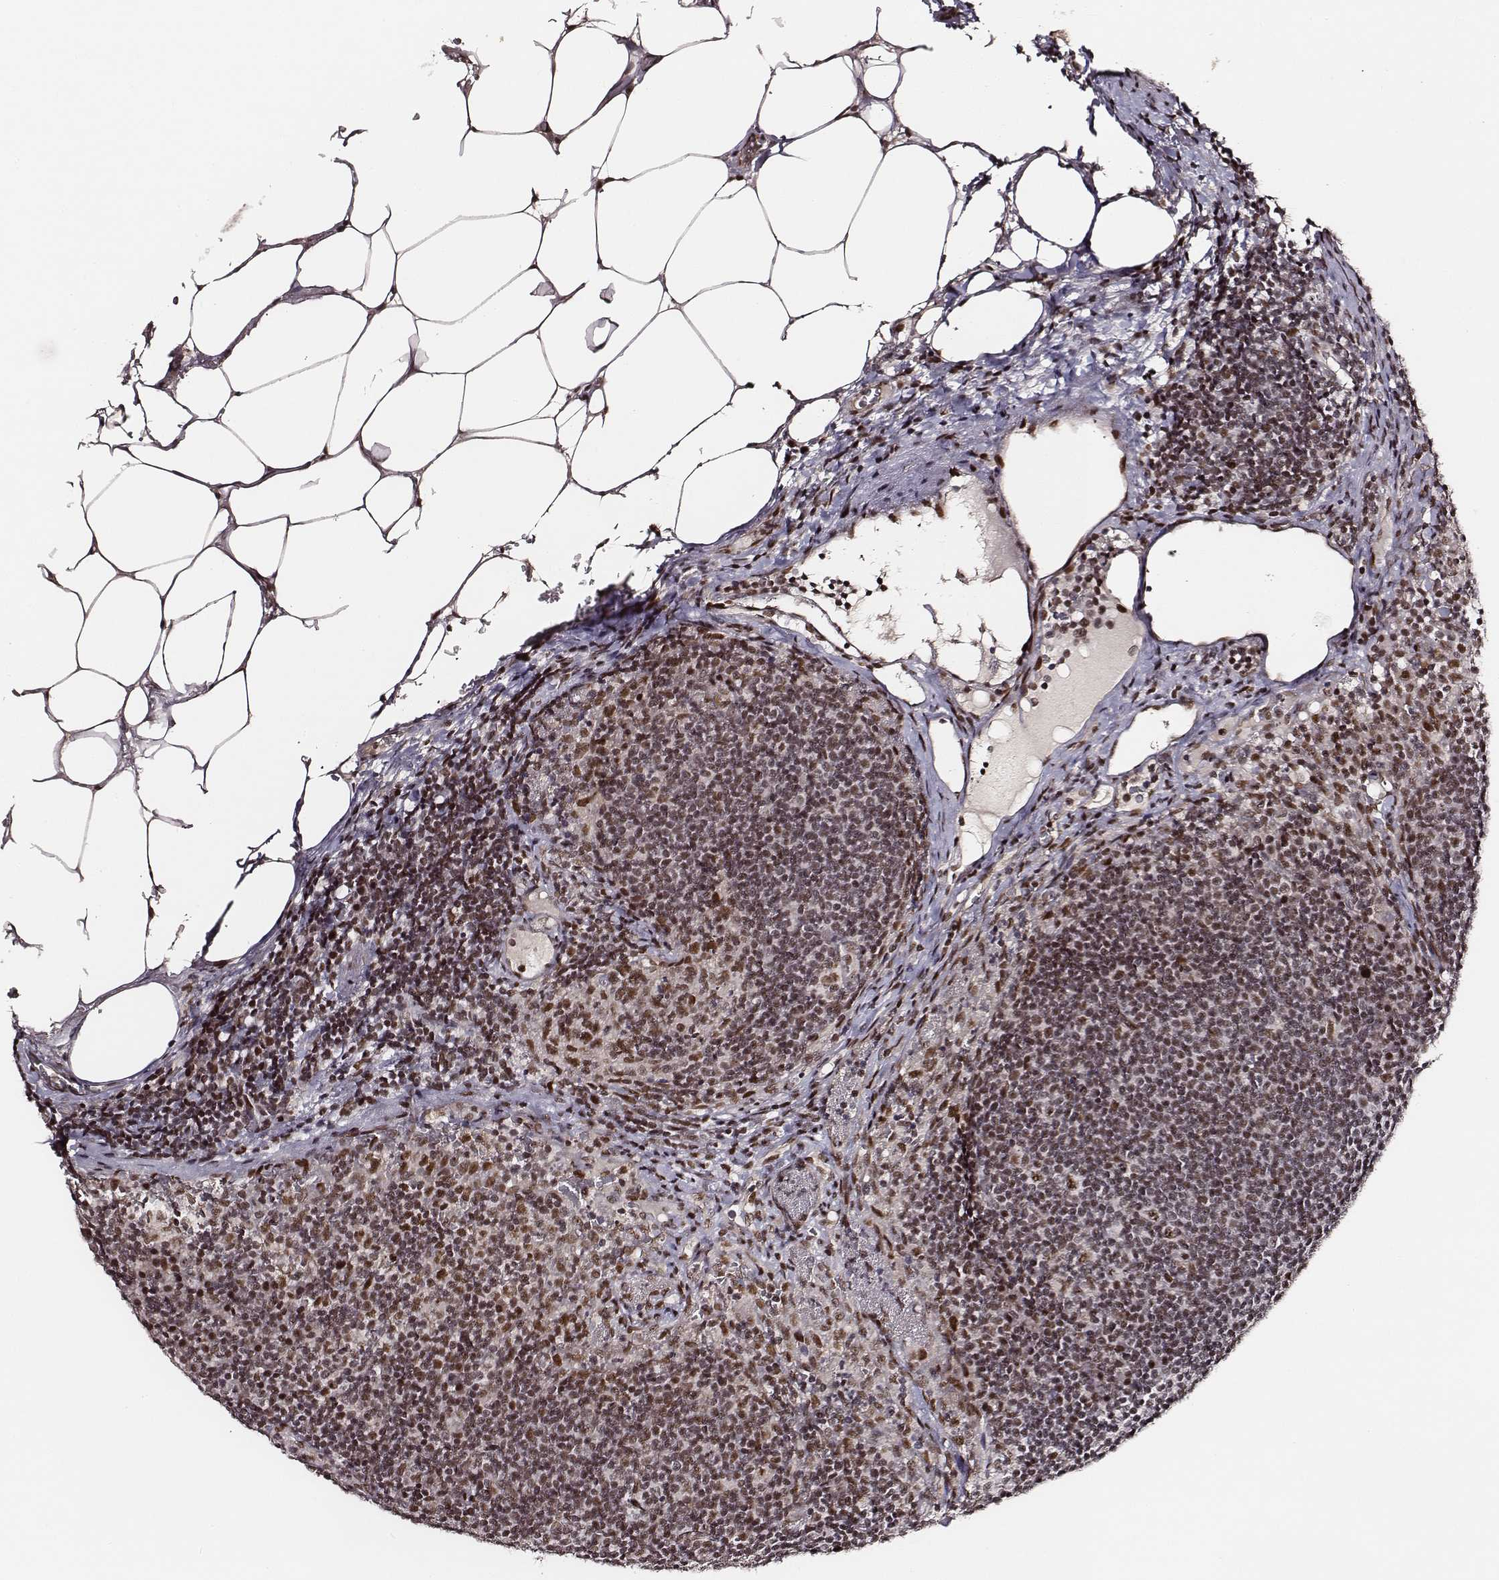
{"staining": {"intensity": "moderate", "quantity": ">75%", "location": "nuclear"}, "tissue": "lymph node", "cell_type": "Germinal center cells", "image_type": "normal", "snomed": [{"axis": "morphology", "description": "Normal tissue, NOS"}, {"axis": "topography", "description": "Lymph node"}], "caption": "IHC staining of benign lymph node, which exhibits medium levels of moderate nuclear positivity in approximately >75% of germinal center cells indicating moderate nuclear protein staining. The staining was performed using DAB (brown) for protein detection and nuclei were counterstained in hematoxylin (blue).", "gene": "PPARA", "patient": {"sex": "male", "age": 67}}